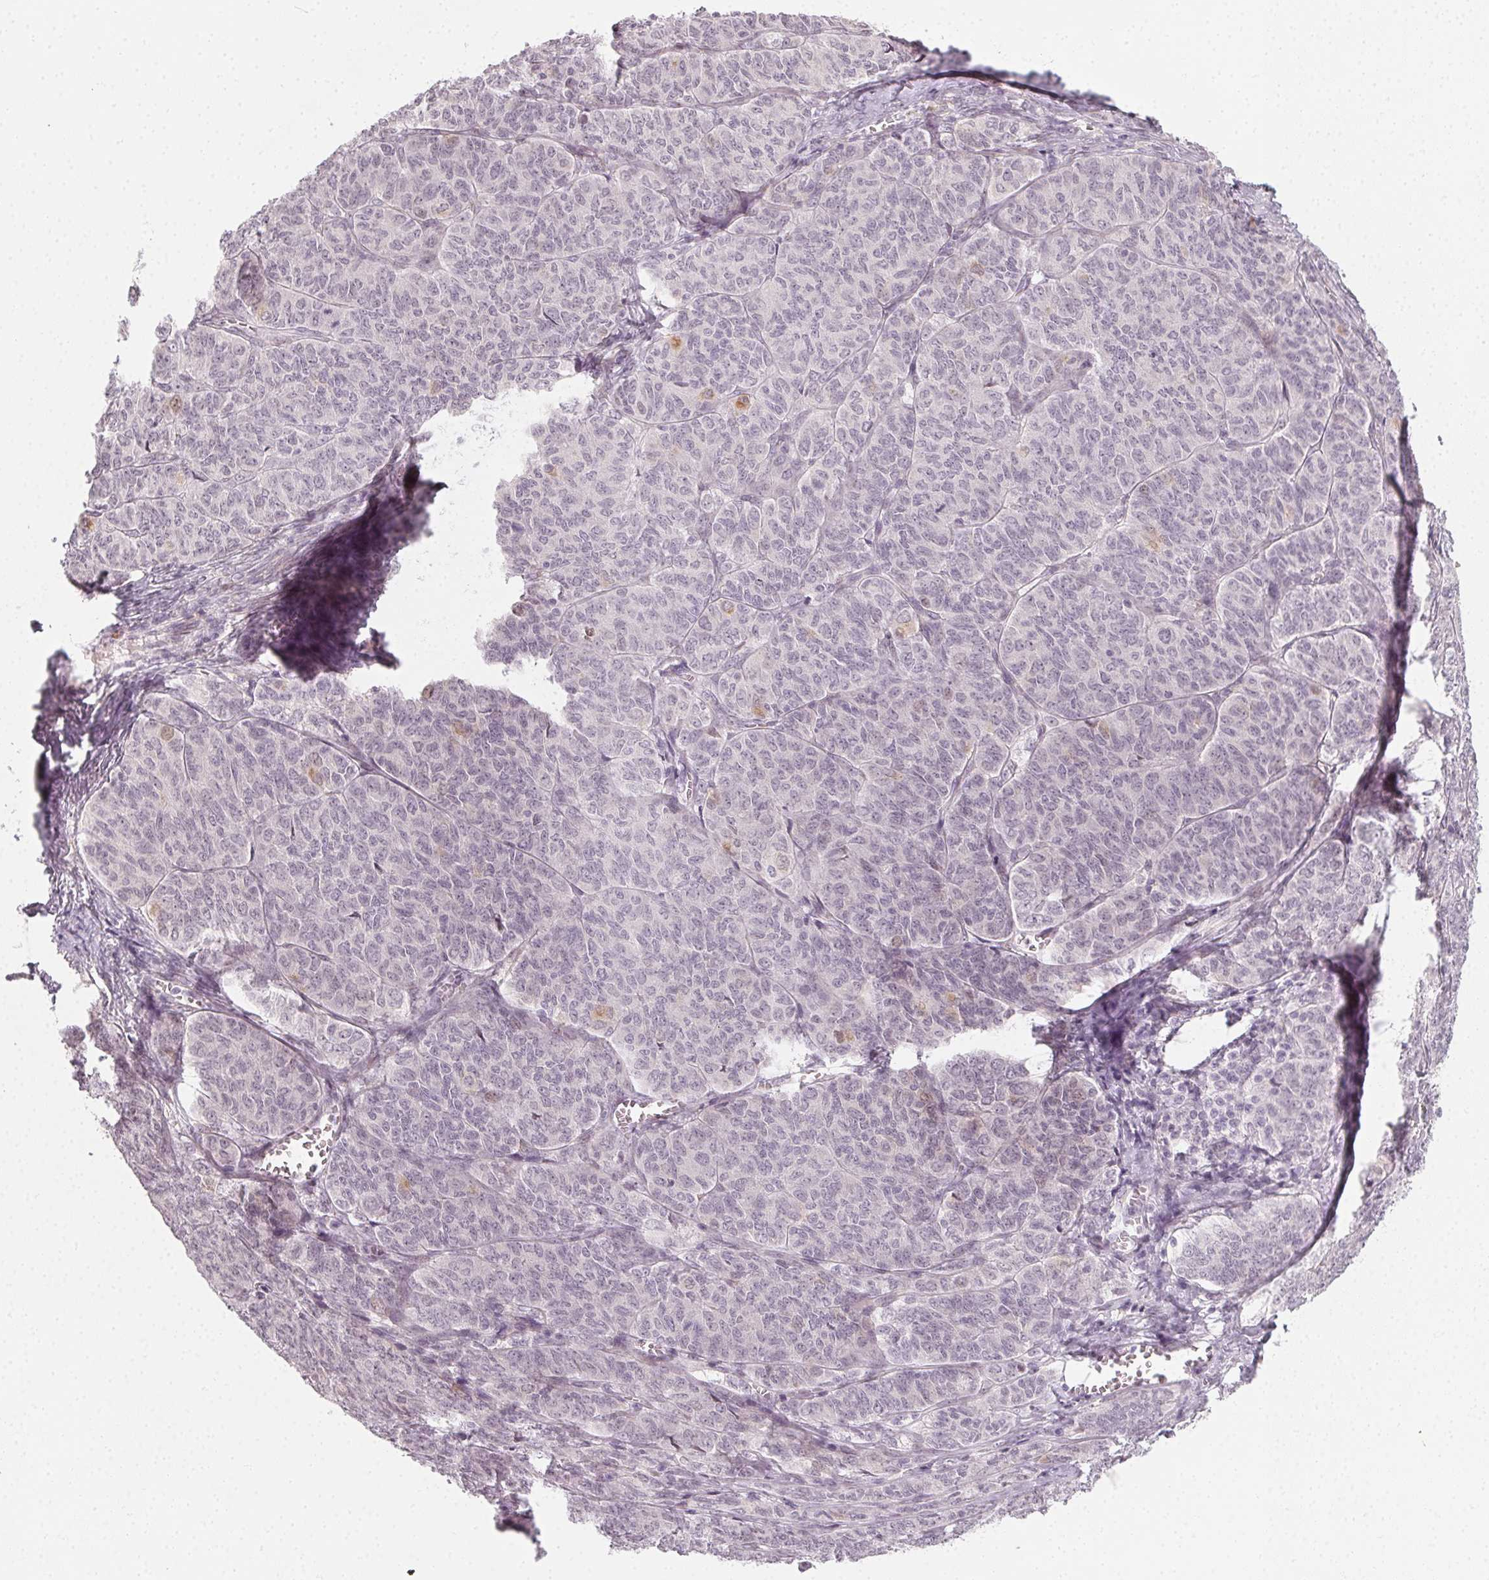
{"staining": {"intensity": "negative", "quantity": "none", "location": "none"}, "tissue": "ovarian cancer", "cell_type": "Tumor cells", "image_type": "cancer", "snomed": [{"axis": "morphology", "description": "Carcinoma, endometroid"}, {"axis": "topography", "description": "Ovary"}], "caption": "An image of human ovarian cancer (endometroid carcinoma) is negative for staining in tumor cells. Nuclei are stained in blue.", "gene": "CCDC96", "patient": {"sex": "female", "age": 80}}